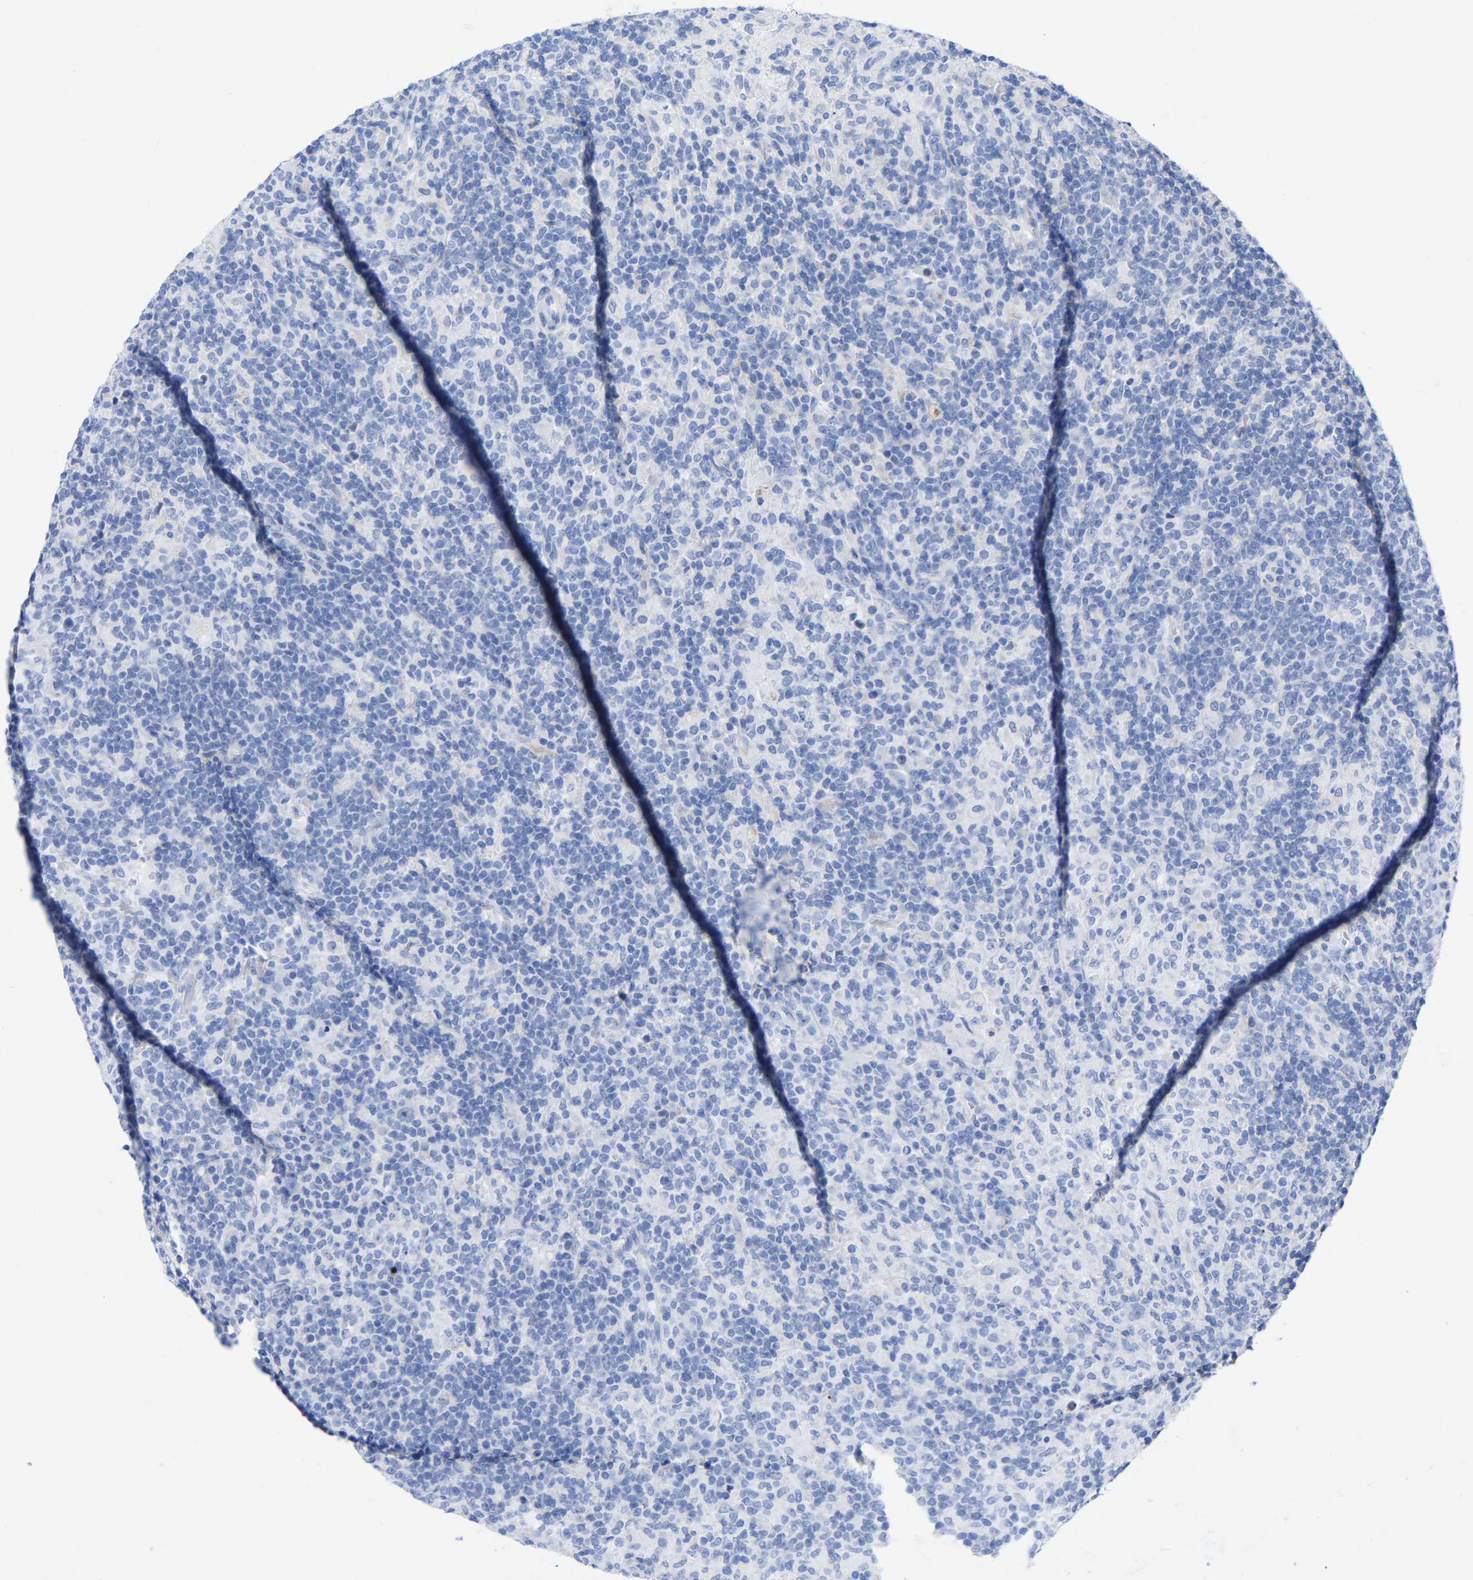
{"staining": {"intensity": "negative", "quantity": "none", "location": "none"}, "tissue": "lymphoma", "cell_type": "Tumor cells", "image_type": "cancer", "snomed": [{"axis": "morphology", "description": "Hodgkin's disease, NOS"}, {"axis": "topography", "description": "Lymph node"}], "caption": "This micrograph is of lymphoma stained with immunohistochemistry (IHC) to label a protein in brown with the nuclei are counter-stained blue. There is no expression in tumor cells.", "gene": "STRIP2", "patient": {"sex": "male", "age": 70}}